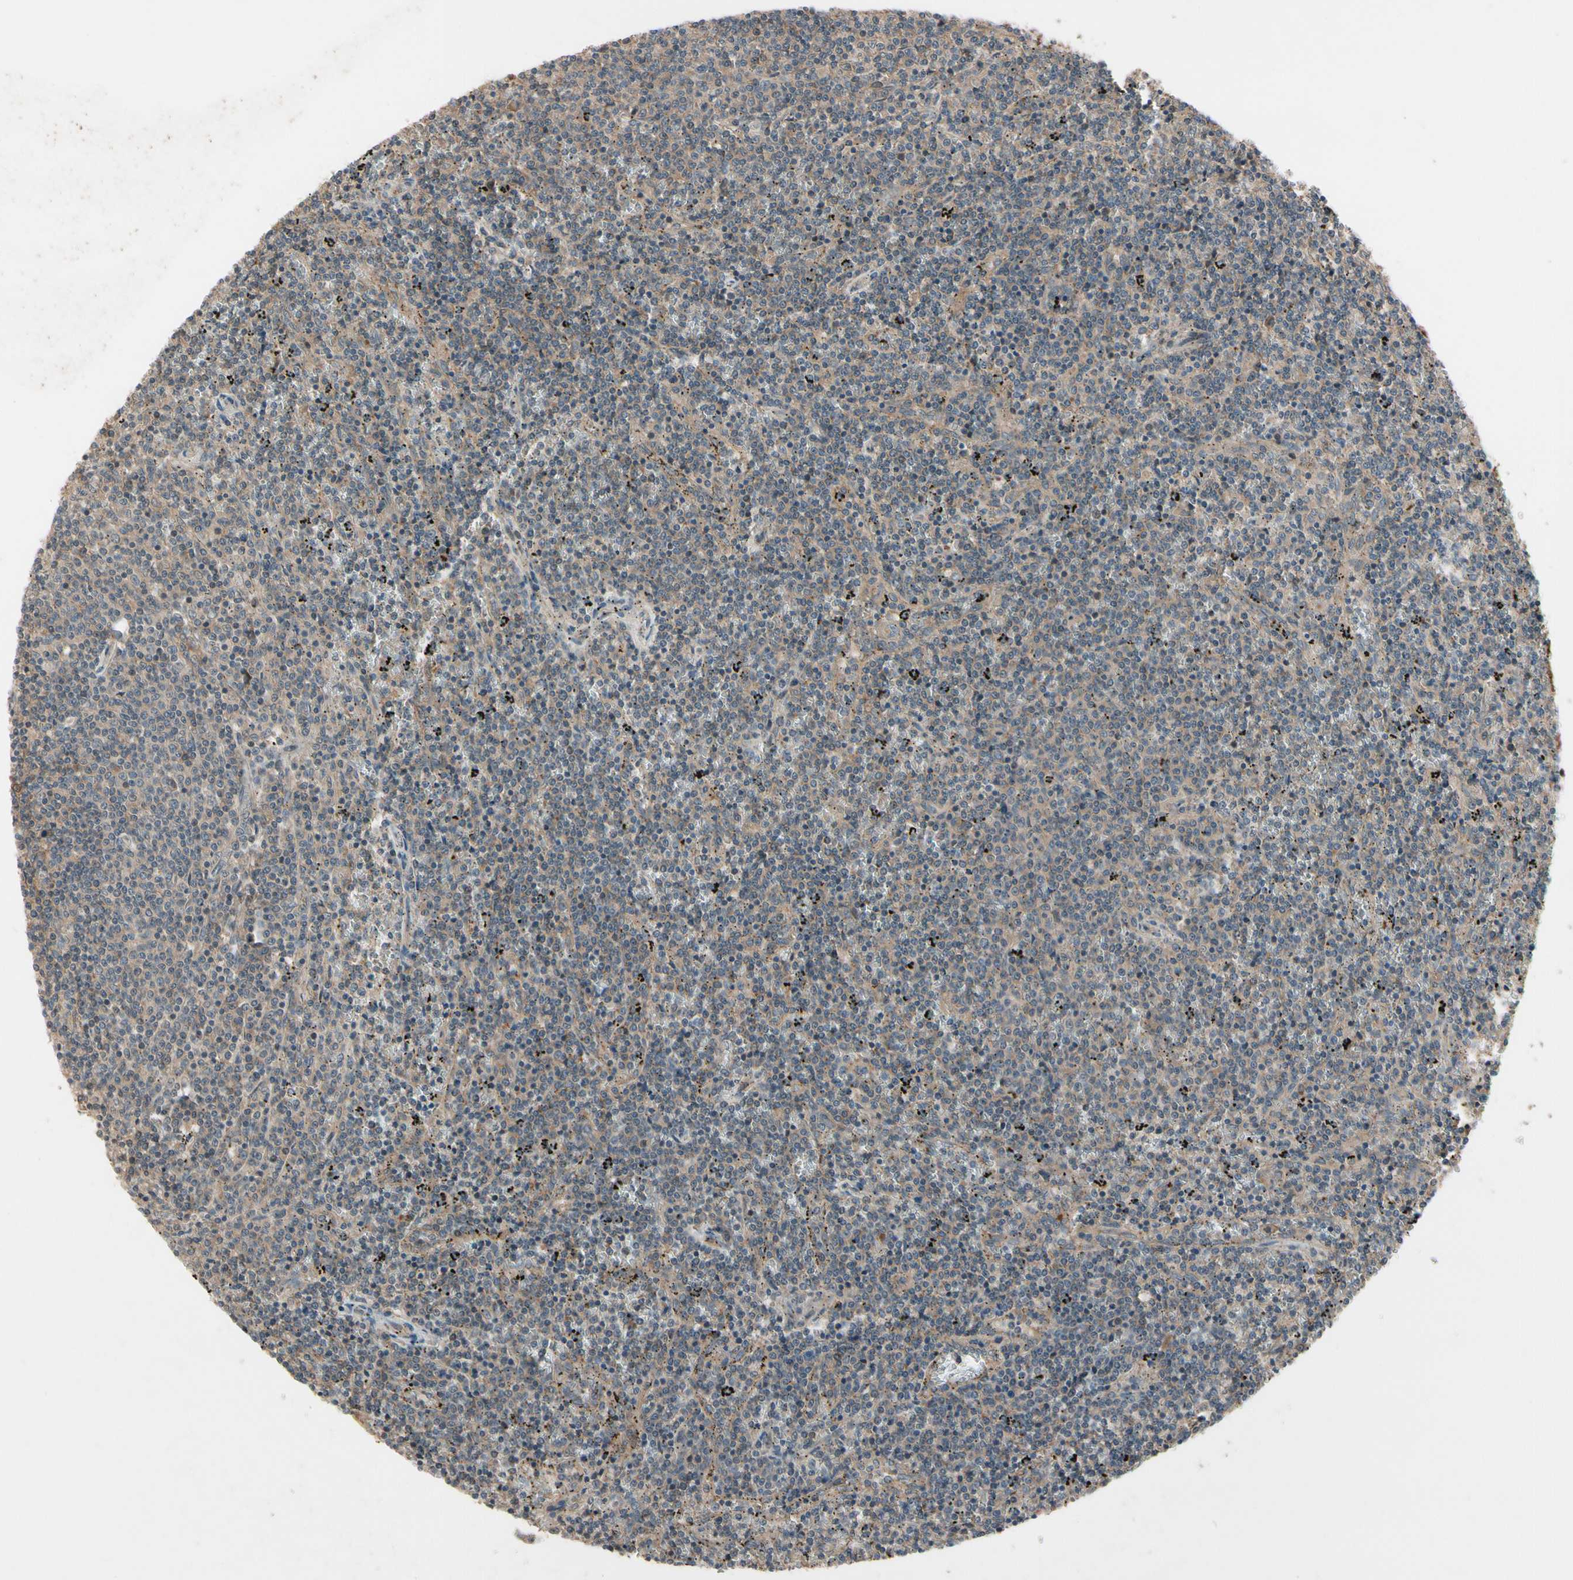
{"staining": {"intensity": "weak", "quantity": ">75%", "location": "cytoplasmic/membranous"}, "tissue": "lymphoma", "cell_type": "Tumor cells", "image_type": "cancer", "snomed": [{"axis": "morphology", "description": "Malignant lymphoma, non-Hodgkin's type, Low grade"}, {"axis": "topography", "description": "Spleen"}], "caption": "Weak cytoplasmic/membranous expression is present in approximately >75% of tumor cells in lymphoma.", "gene": "NSF", "patient": {"sex": "female", "age": 50}}